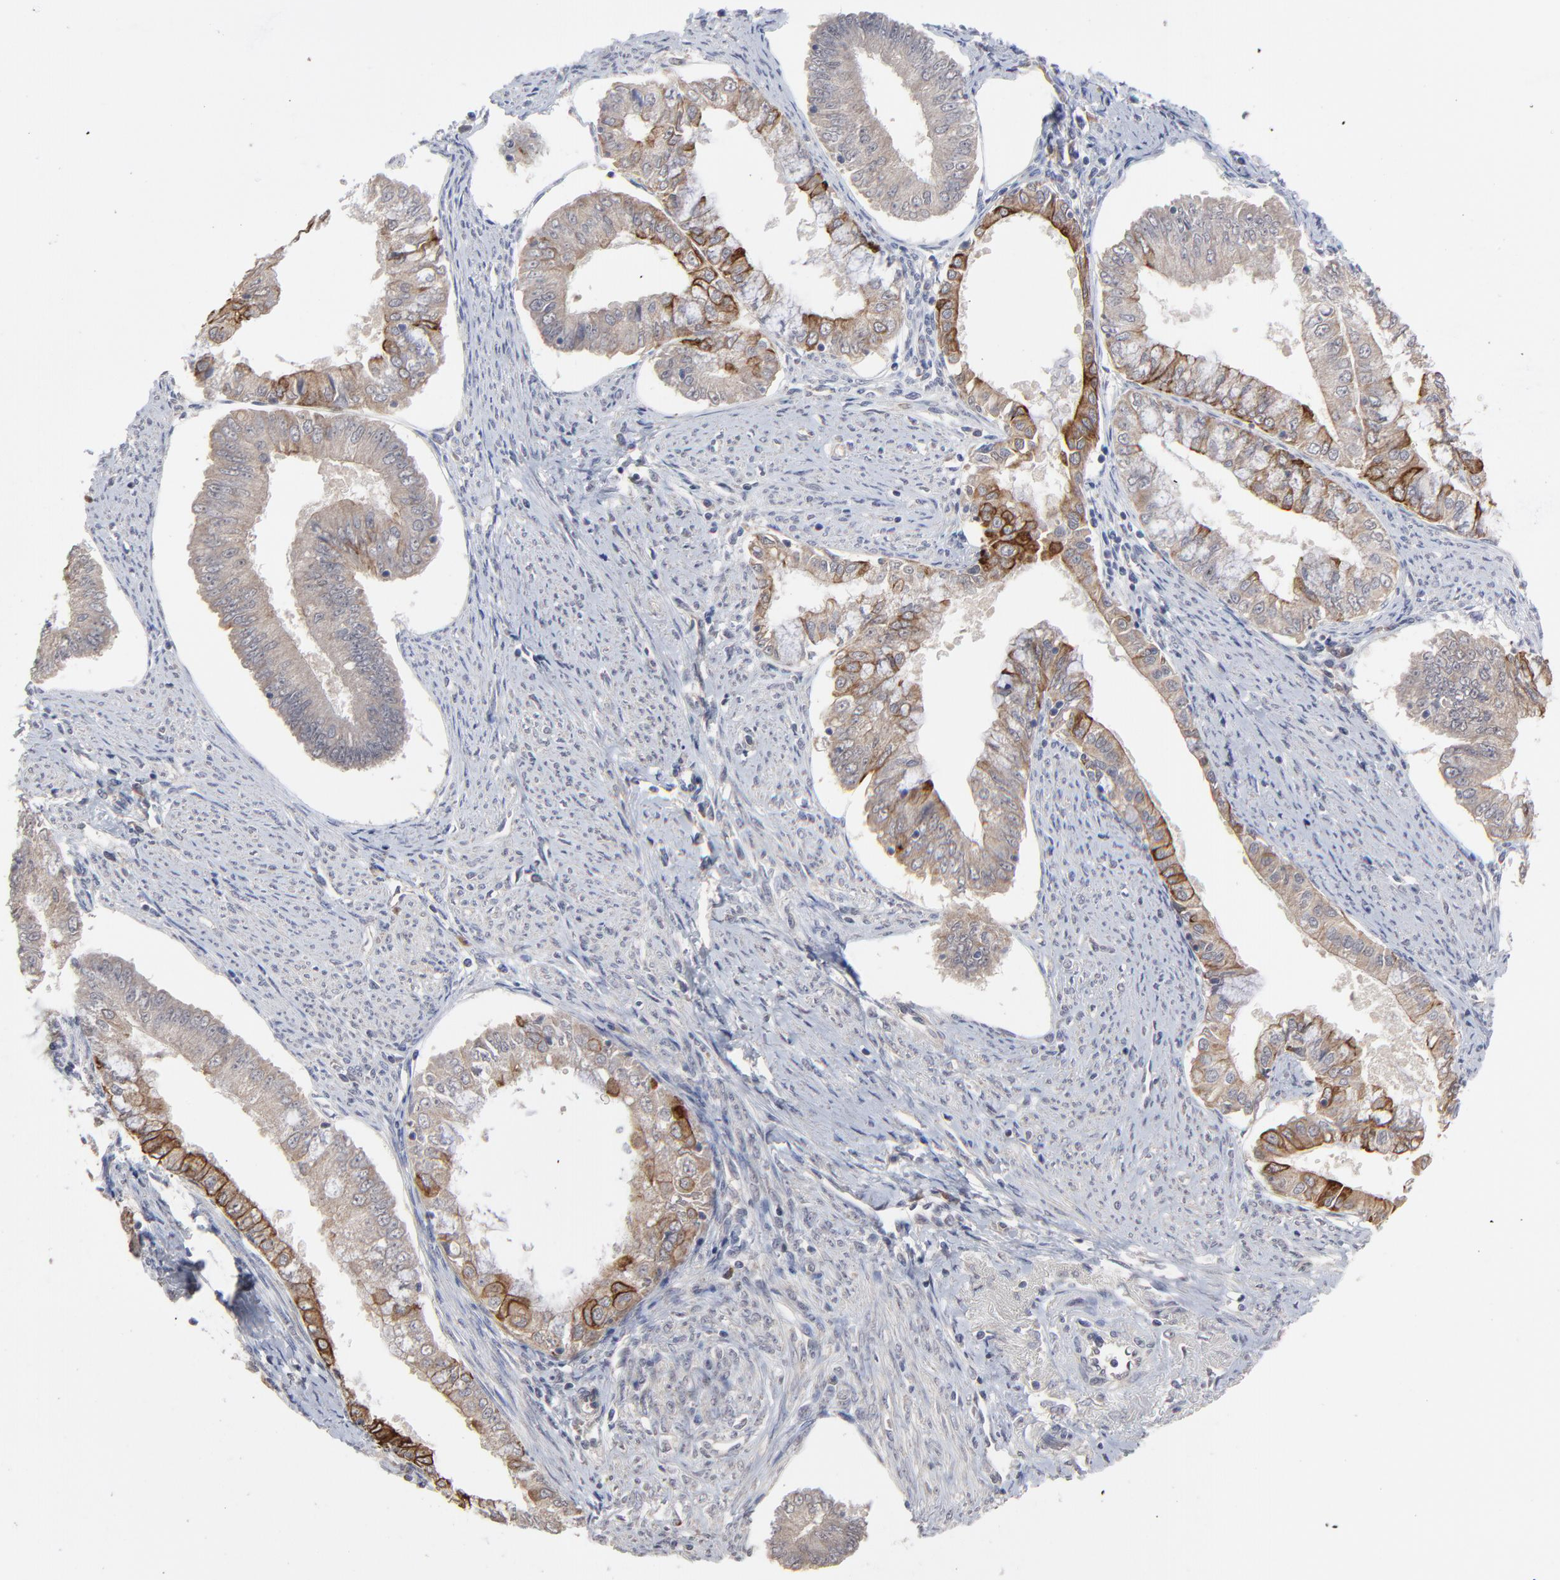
{"staining": {"intensity": "strong", "quantity": "<25%", "location": "cytoplasmic/membranous"}, "tissue": "endometrial cancer", "cell_type": "Tumor cells", "image_type": "cancer", "snomed": [{"axis": "morphology", "description": "Adenocarcinoma, NOS"}, {"axis": "topography", "description": "Endometrium"}], "caption": "Adenocarcinoma (endometrial) stained for a protein exhibits strong cytoplasmic/membranous positivity in tumor cells.", "gene": "FAM199X", "patient": {"sex": "female", "age": 76}}